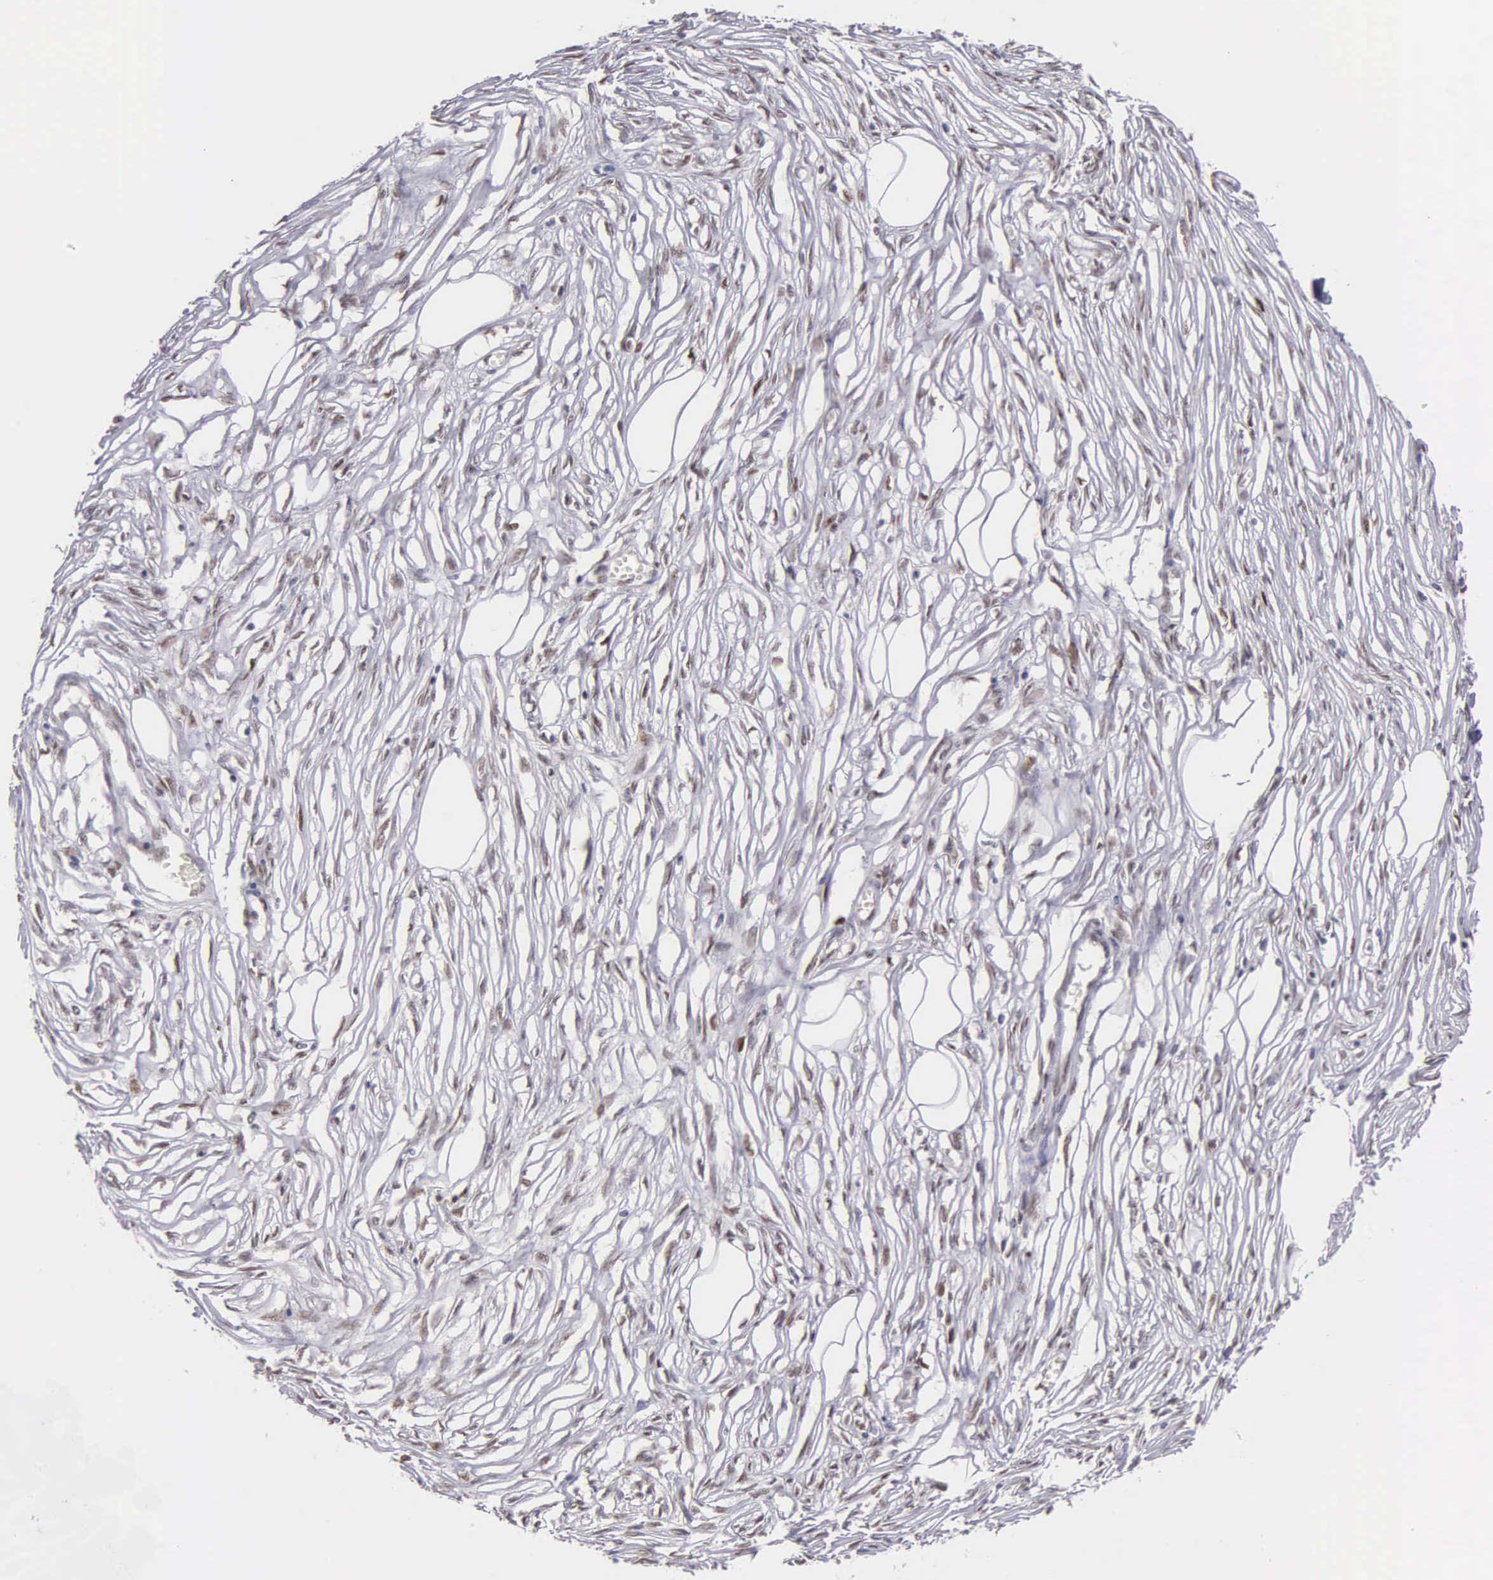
{"staining": {"intensity": "negative", "quantity": "none", "location": "none"}, "tissue": "adipose tissue", "cell_type": "Adipocytes", "image_type": "normal", "snomed": [{"axis": "morphology", "description": "Normal tissue, NOS"}, {"axis": "morphology", "description": "Sarcoma, NOS"}, {"axis": "topography", "description": "Skin"}, {"axis": "topography", "description": "Soft tissue"}], "caption": "DAB immunohistochemical staining of normal adipose tissue exhibits no significant positivity in adipocytes.", "gene": "UBR7", "patient": {"sex": "female", "age": 51}}